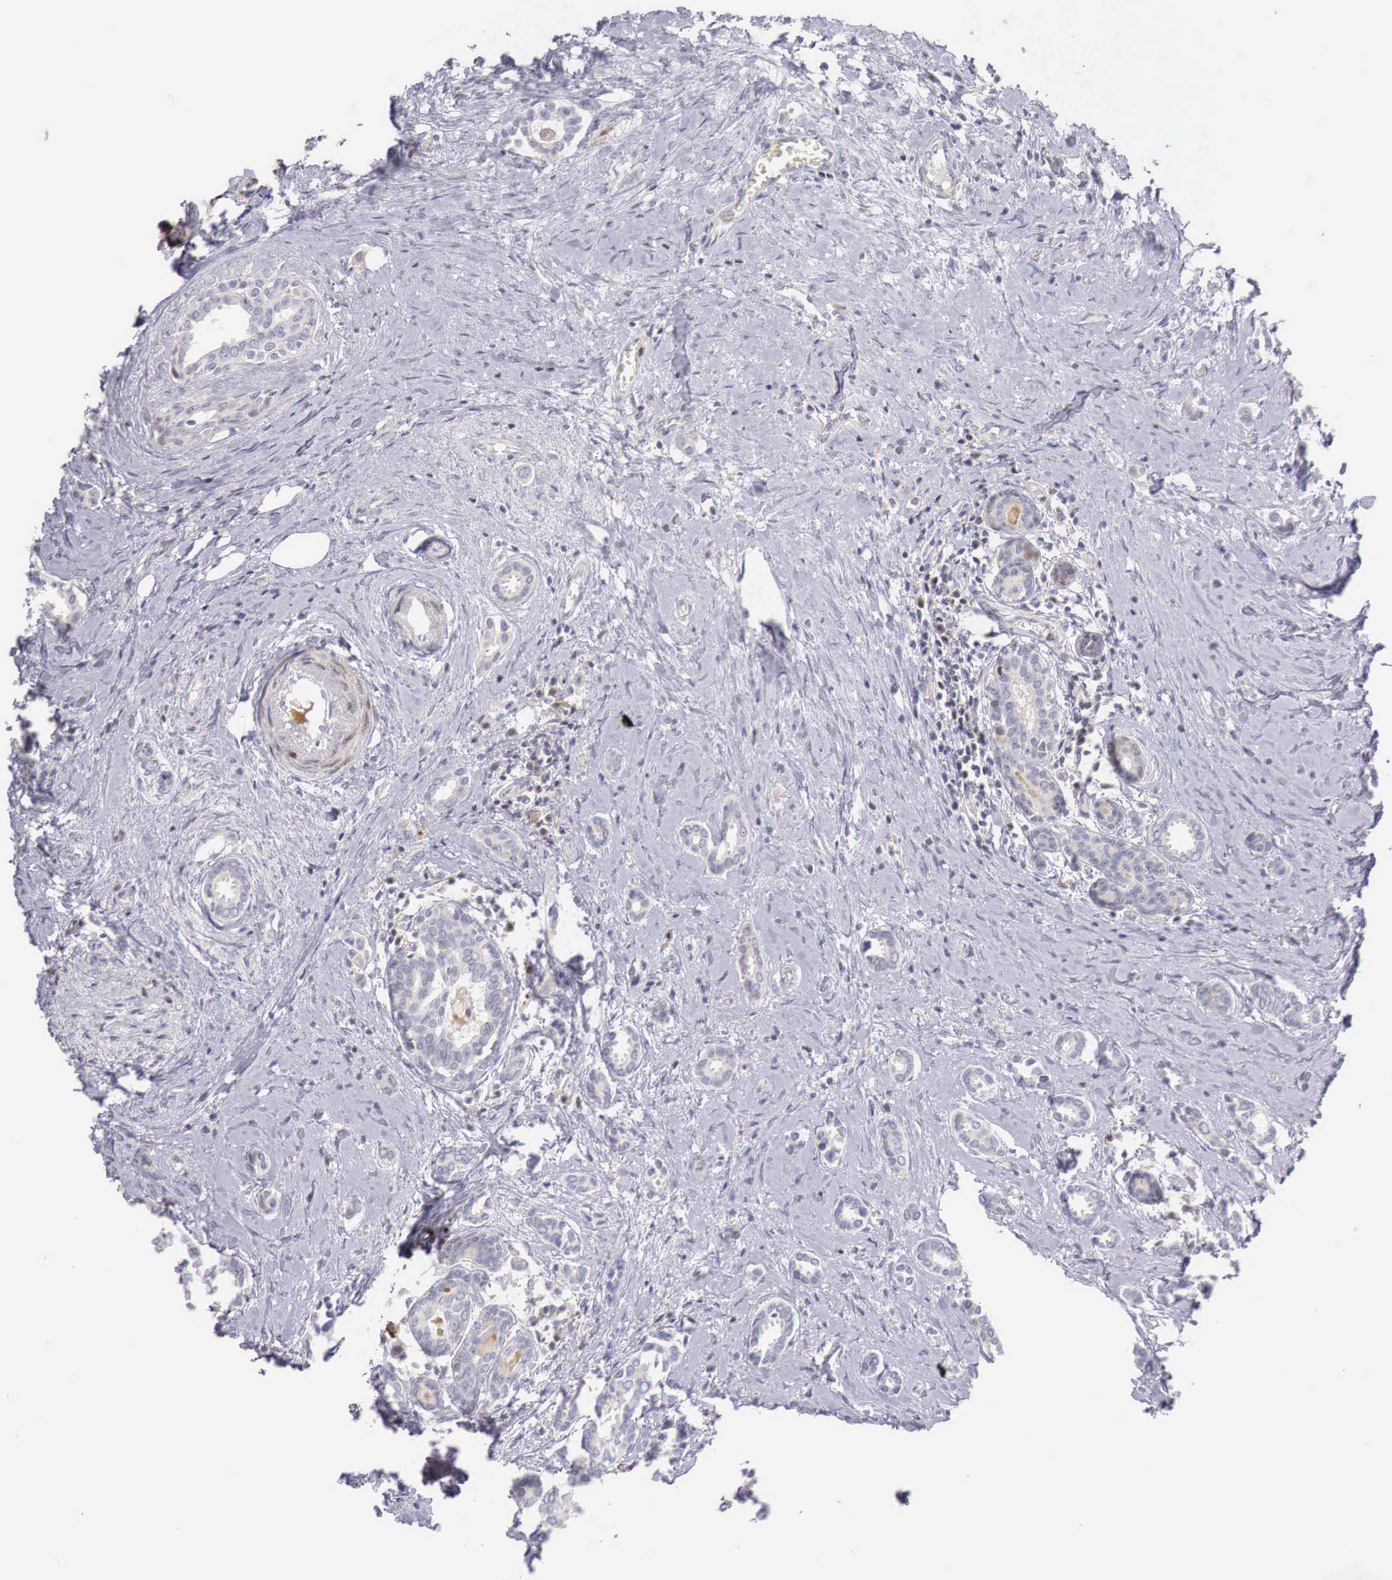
{"staining": {"intensity": "negative", "quantity": "none", "location": "none"}, "tissue": "breast cancer", "cell_type": "Tumor cells", "image_type": "cancer", "snomed": [{"axis": "morphology", "description": "Duct carcinoma"}, {"axis": "topography", "description": "Breast"}], "caption": "High magnification brightfield microscopy of breast infiltrating ductal carcinoma stained with DAB (3,3'-diaminobenzidine) (brown) and counterstained with hematoxylin (blue): tumor cells show no significant staining.", "gene": "CLCN5", "patient": {"sex": "female", "age": 50}}